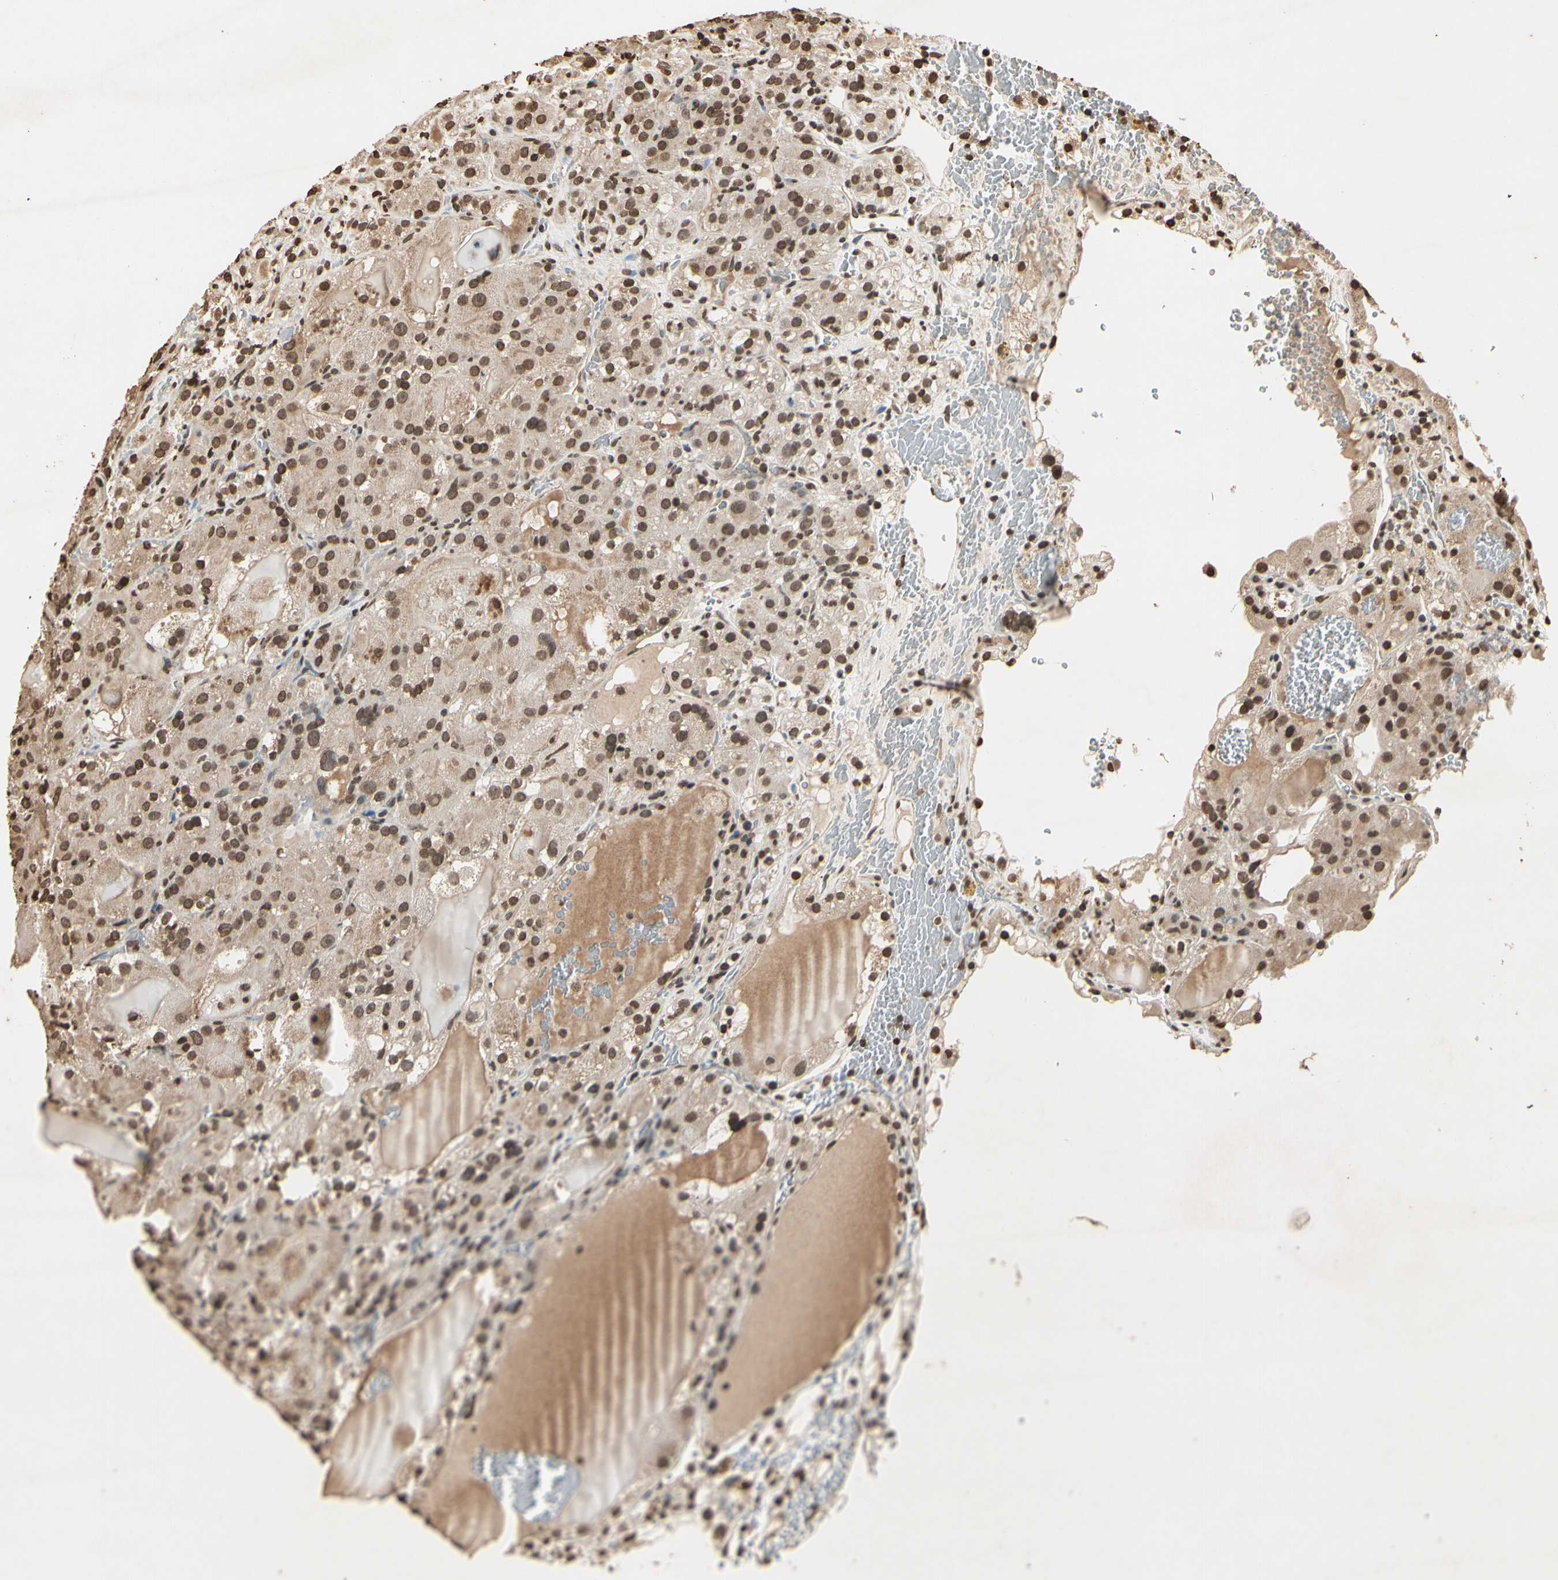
{"staining": {"intensity": "weak", "quantity": "25%-75%", "location": "cytoplasmic/membranous,nuclear"}, "tissue": "renal cancer", "cell_type": "Tumor cells", "image_type": "cancer", "snomed": [{"axis": "morphology", "description": "Normal tissue, NOS"}, {"axis": "morphology", "description": "Adenocarcinoma, NOS"}, {"axis": "topography", "description": "Kidney"}], "caption": "Immunohistochemical staining of adenocarcinoma (renal) displays weak cytoplasmic/membranous and nuclear protein expression in about 25%-75% of tumor cells.", "gene": "TOP1", "patient": {"sex": "male", "age": 61}}